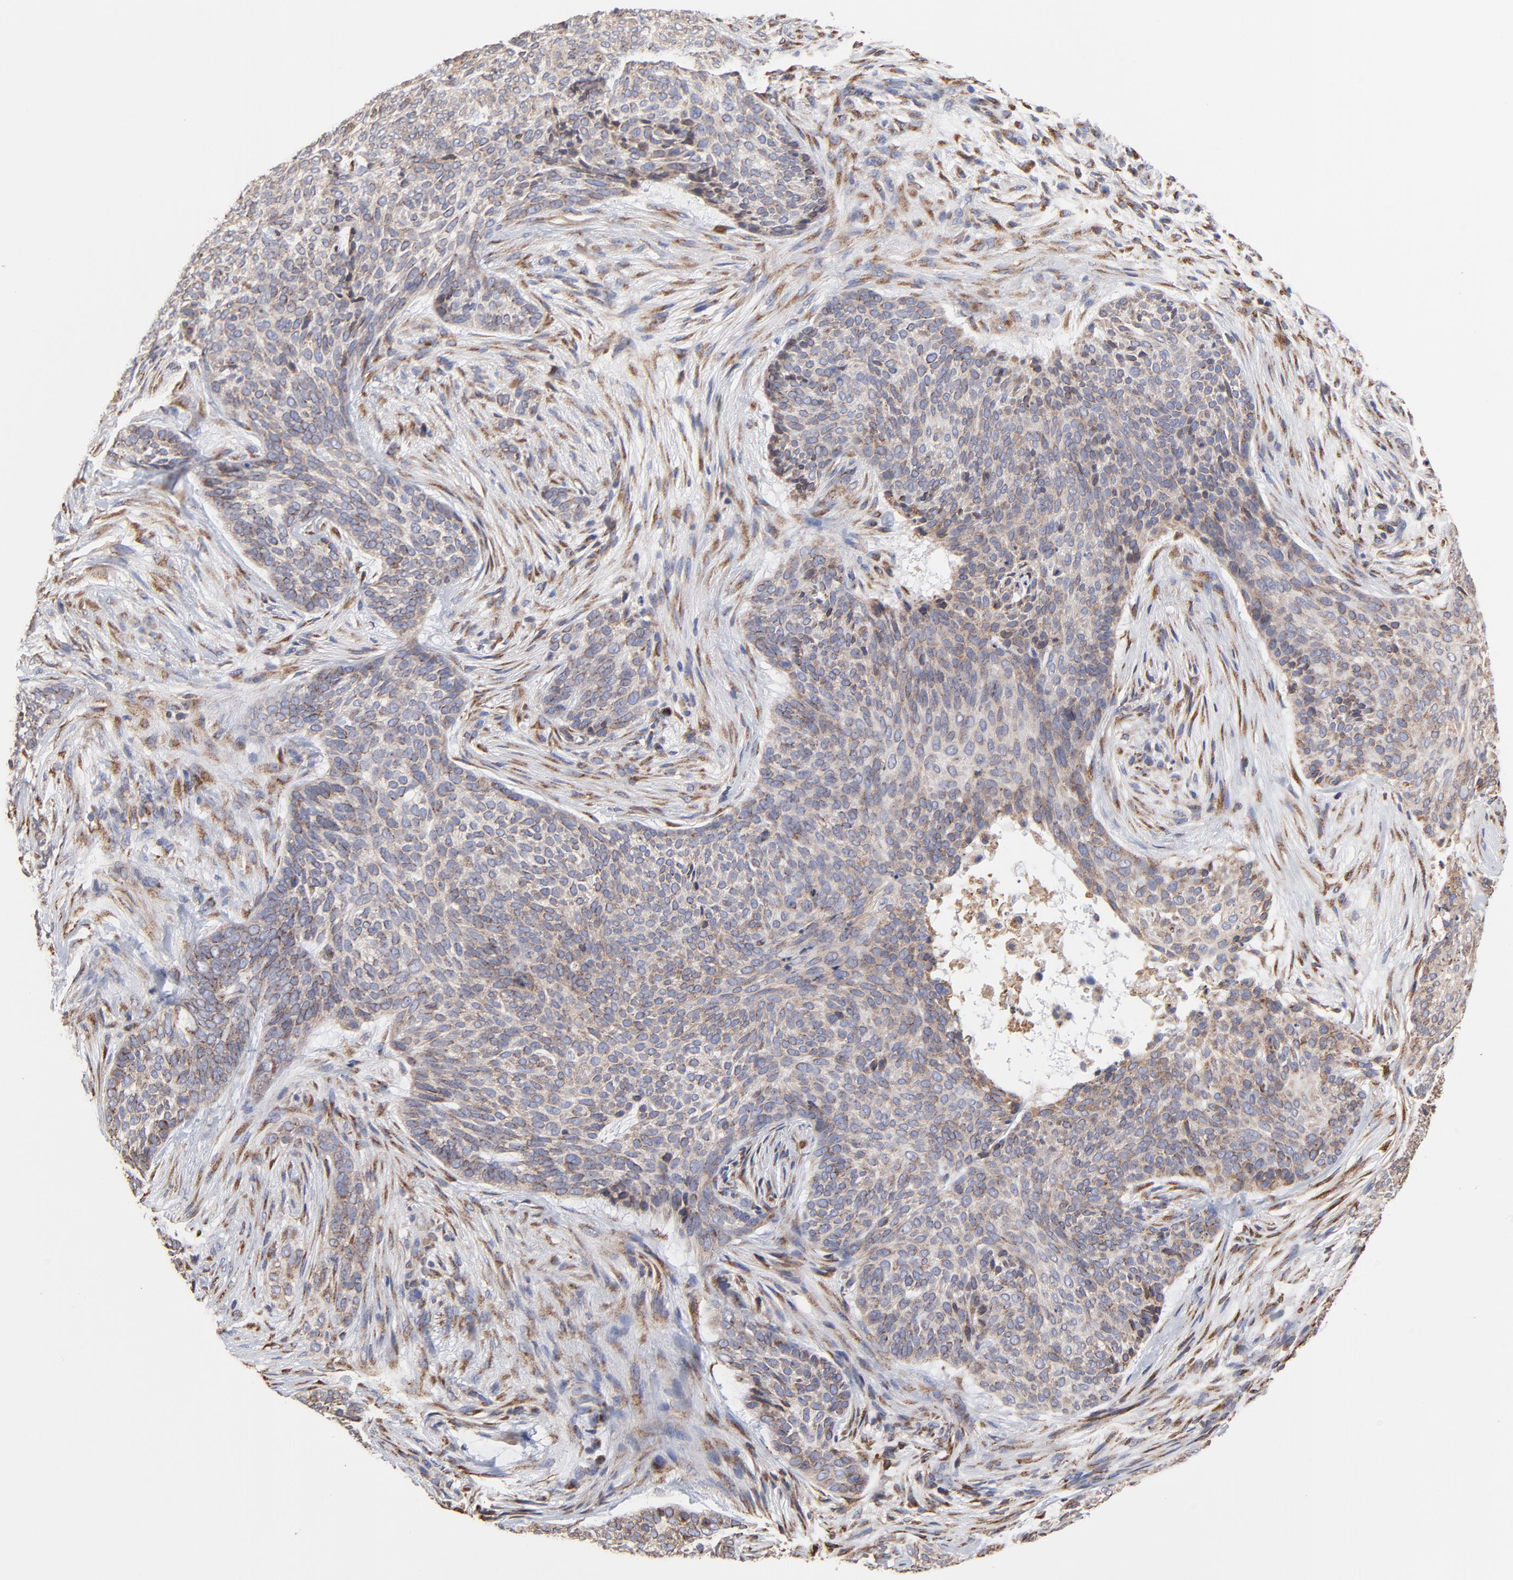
{"staining": {"intensity": "weak", "quantity": ">75%", "location": "cytoplasmic/membranous"}, "tissue": "skin cancer", "cell_type": "Tumor cells", "image_type": "cancer", "snomed": [{"axis": "morphology", "description": "Basal cell carcinoma"}, {"axis": "topography", "description": "Skin"}], "caption": "Skin cancer (basal cell carcinoma) stained with a protein marker demonstrates weak staining in tumor cells.", "gene": "LMAN1", "patient": {"sex": "male", "age": 91}}